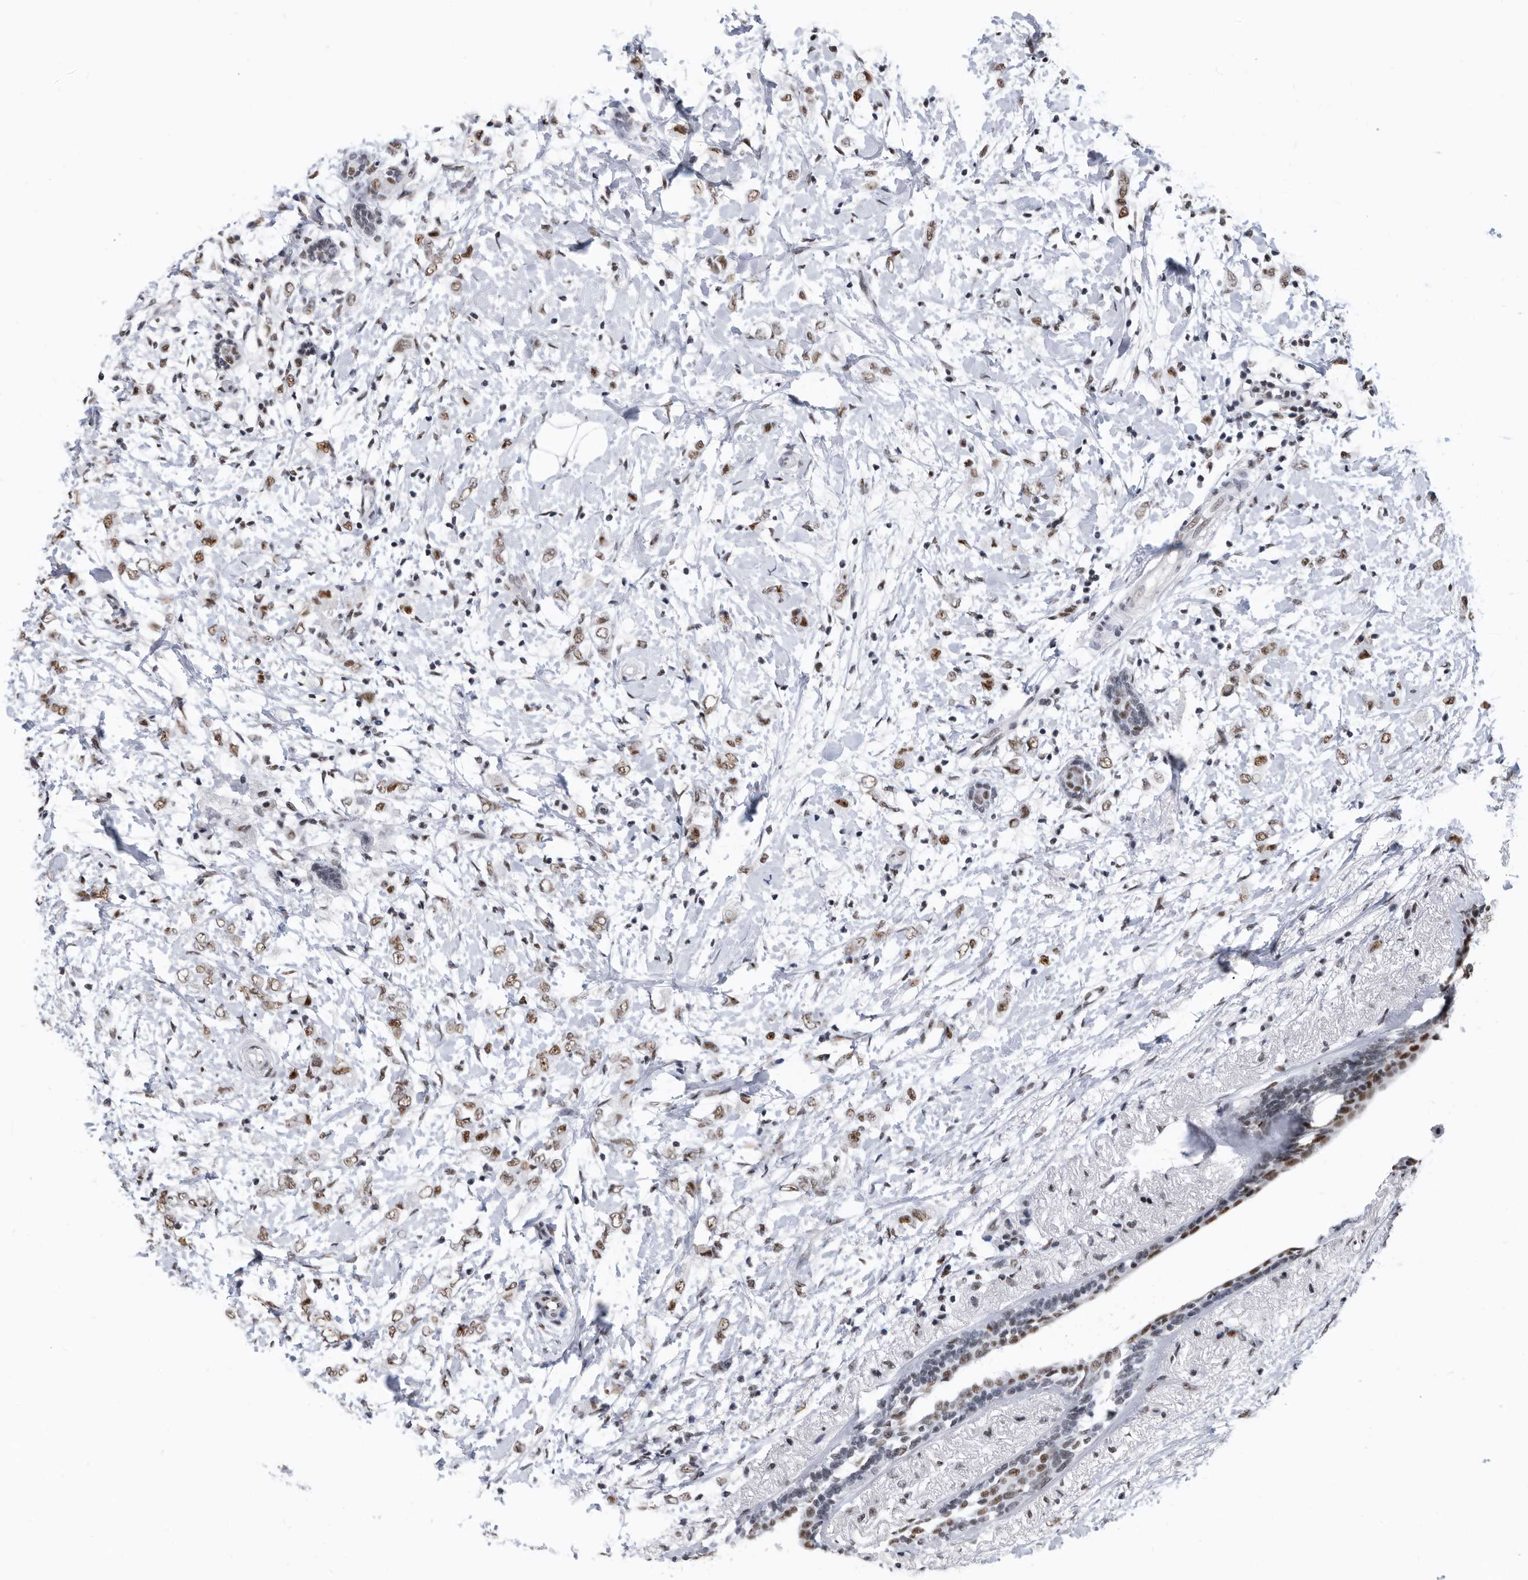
{"staining": {"intensity": "moderate", "quantity": ">75%", "location": "nuclear"}, "tissue": "breast cancer", "cell_type": "Tumor cells", "image_type": "cancer", "snomed": [{"axis": "morphology", "description": "Normal tissue, NOS"}, {"axis": "morphology", "description": "Lobular carcinoma"}, {"axis": "topography", "description": "Breast"}], "caption": "Tumor cells show moderate nuclear staining in about >75% of cells in breast cancer (lobular carcinoma).", "gene": "SF3A1", "patient": {"sex": "female", "age": 47}}